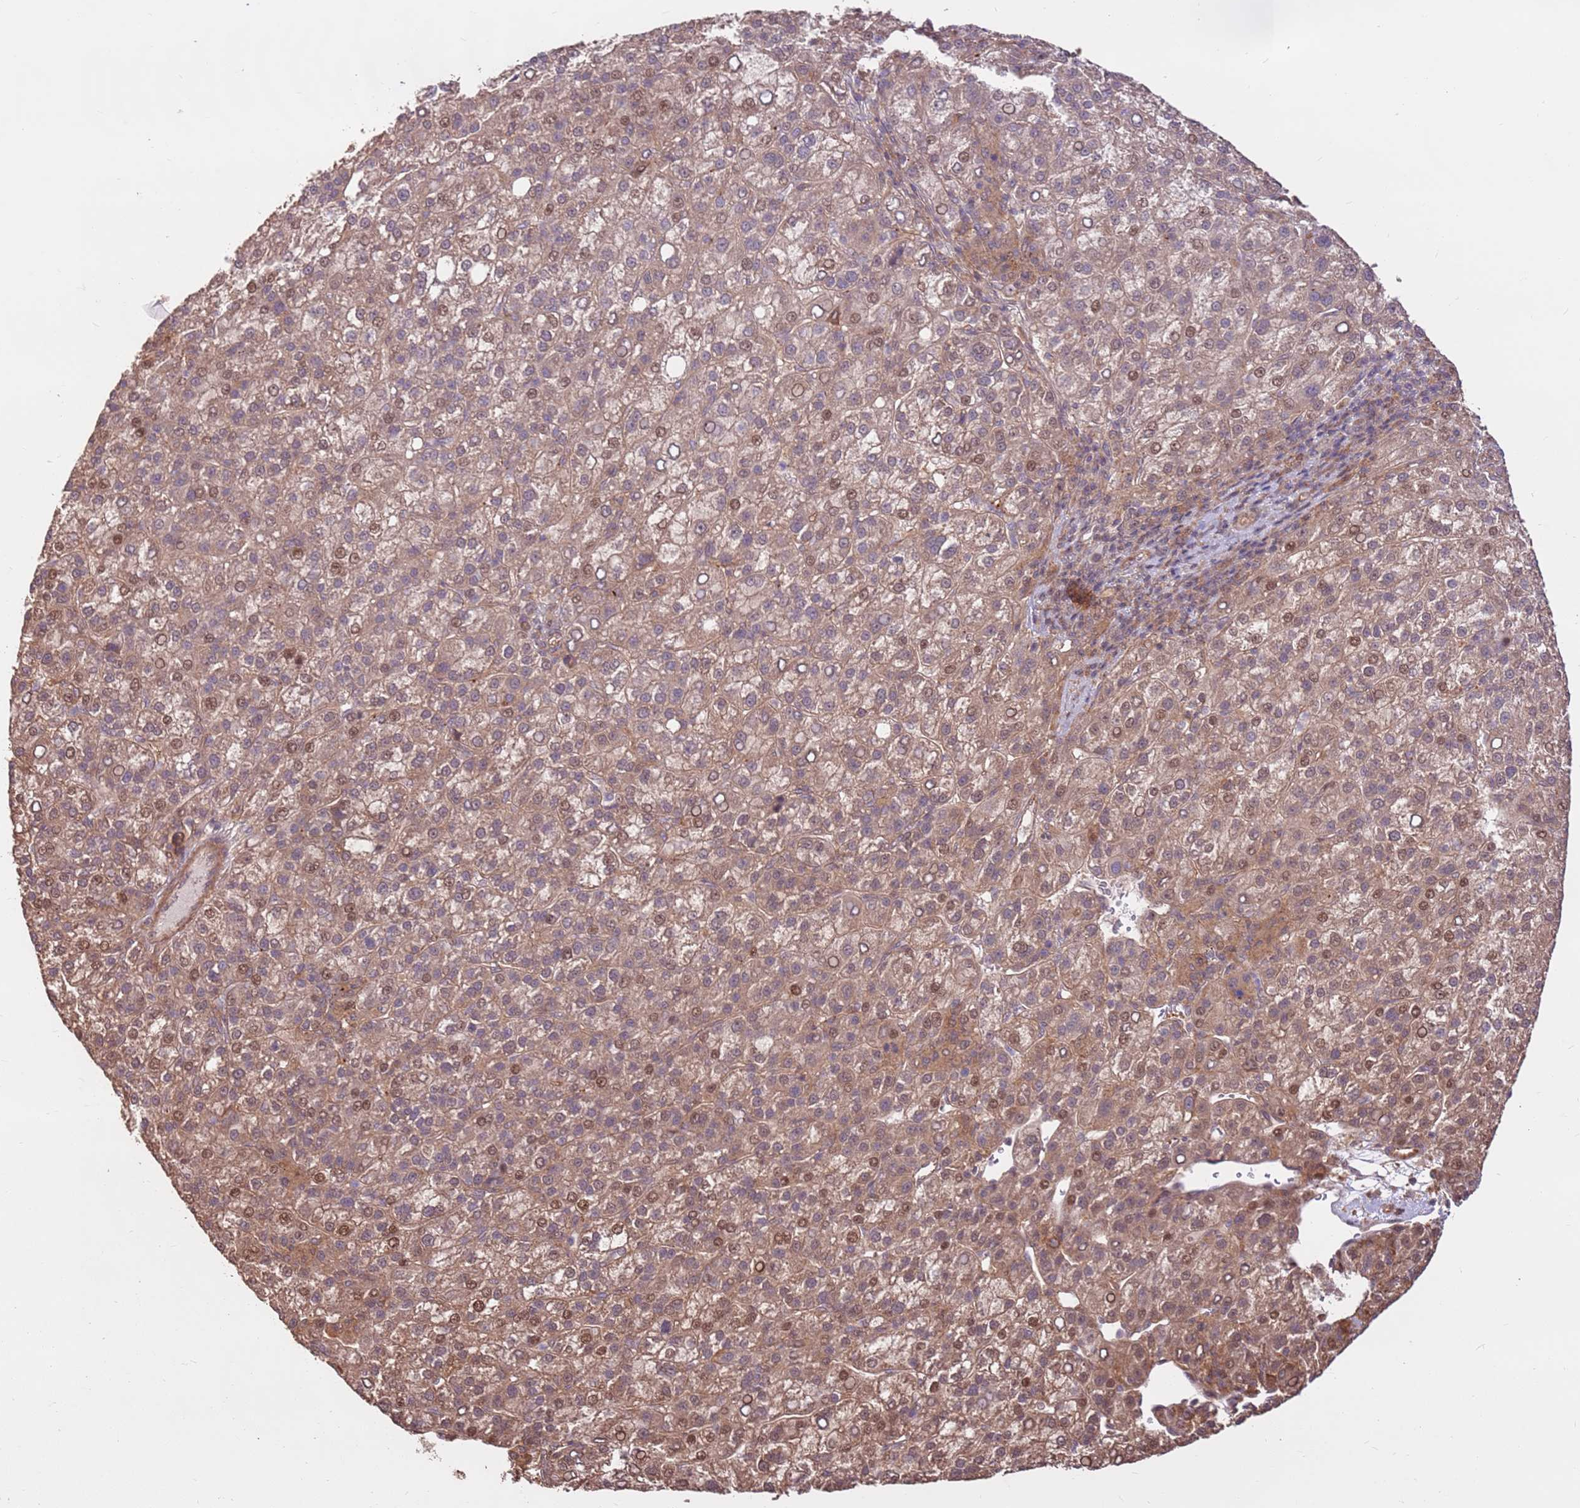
{"staining": {"intensity": "moderate", "quantity": ">75%", "location": "cytoplasmic/membranous,nuclear"}, "tissue": "liver cancer", "cell_type": "Tumor cells", "image_type": "cancer", "snomed": [{"axis": "morphology", "description": "Carcinoma, Hepatocellular, NOS"}, {"axis": "topography", "description": "Liver"}], "caption": "Liver cancer (hepatocellular carcinoma) stained for a protein exhibits moderate cytoplasmic/membranous and nuclear positivity in tumor cells. The staining was performed using DAB to visualize the protein expression in brown, while the nuclei were stained in blue with hematoxylin (Magnification: 20x).", "gene": "CCDC112", "patient": {"sex": "female", "age": 58}}